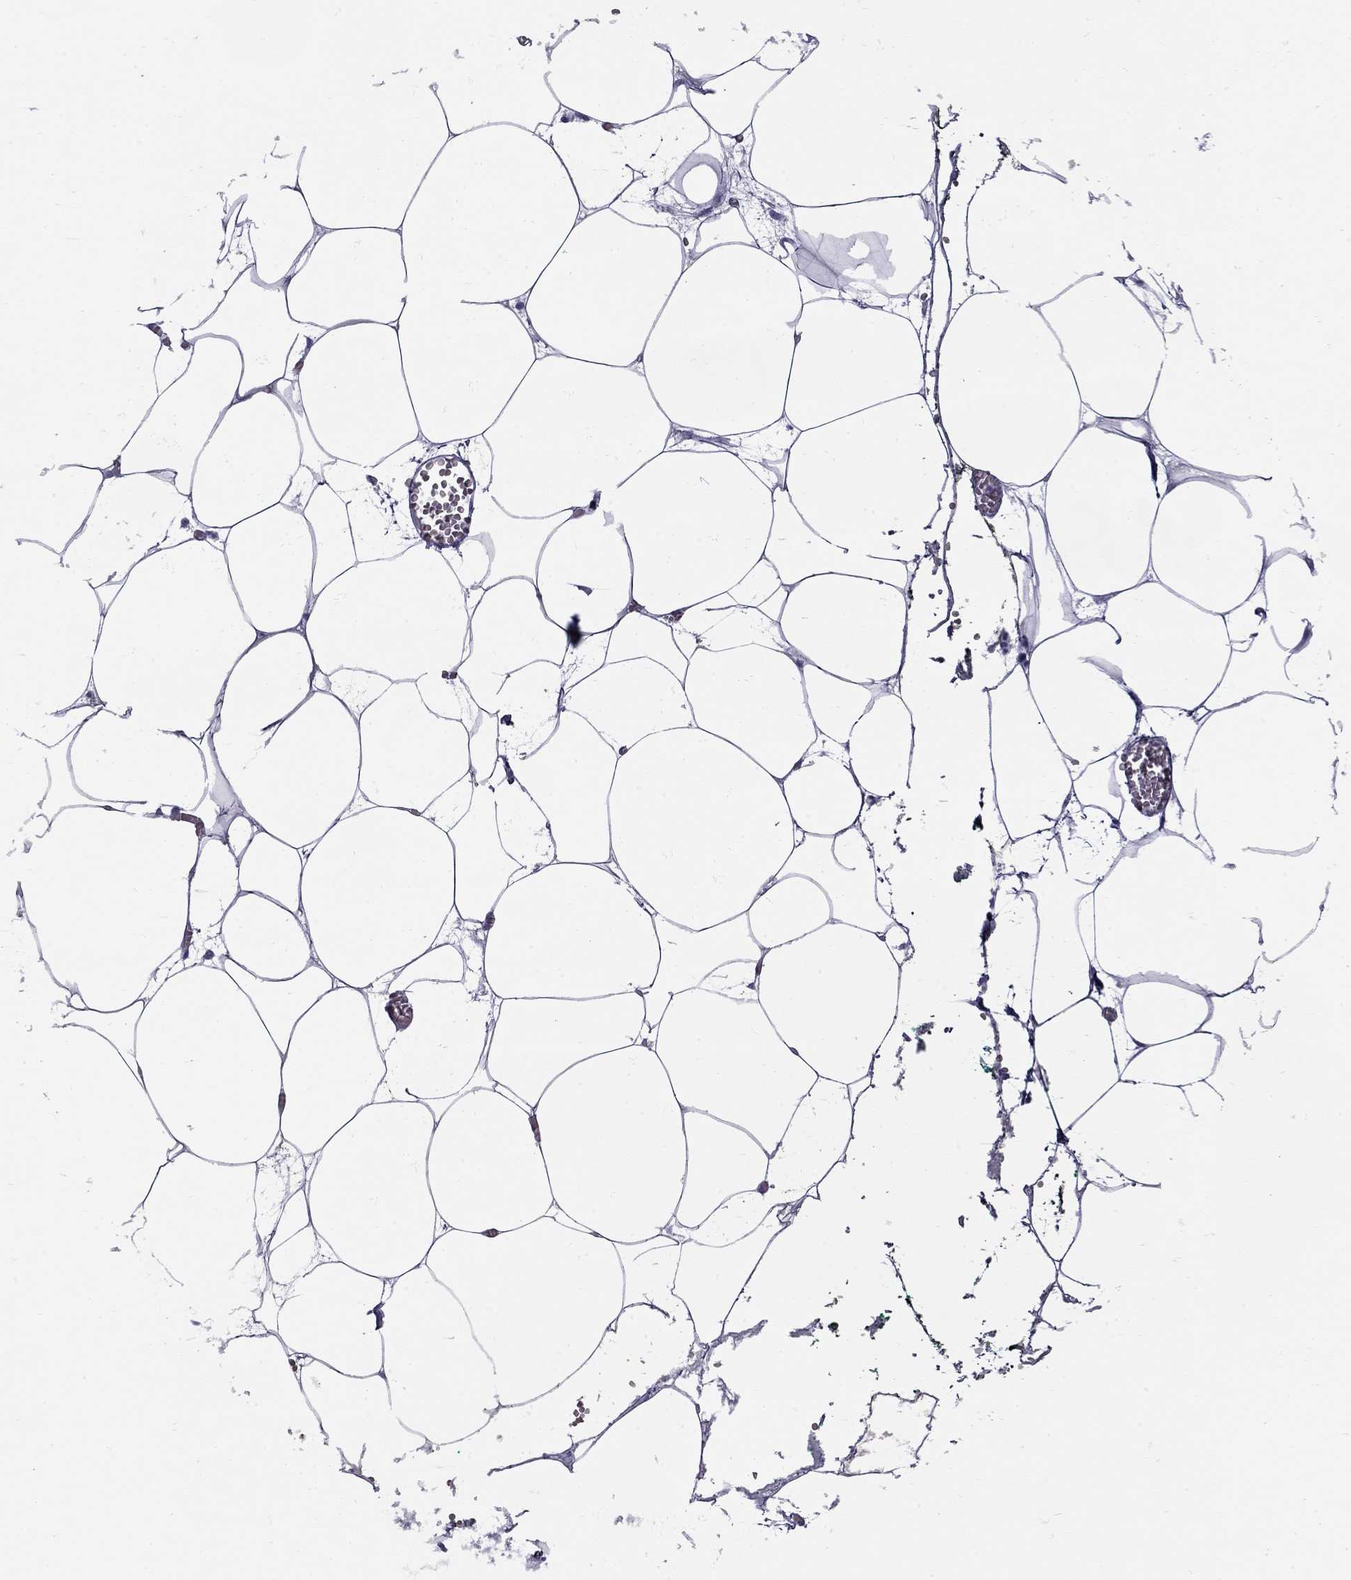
{"staining": {"intensity": "negative", "quantity": "none", "location": "none"}, "tissue": "adipose tissue", "cell_type": "Adipocytes", "image_type": "normal", "snomed": [{"axis": "morphology", "description": "Normal tissue, NOS"}, {"axis": "topography", "description": "Adipose tissue"}, {"axis": "topography", "description": "Pancreas"}, {"axis": "topography", "description": "Peripheral nerve tissue"}], "caption": "The histopathology image reveals no significant expression in adipocytes of adipose tissue. (IHC, brightfield microscopy, high magnification).", "gene": "NRARP", "patient": {"sex": "female", "age": 58}}